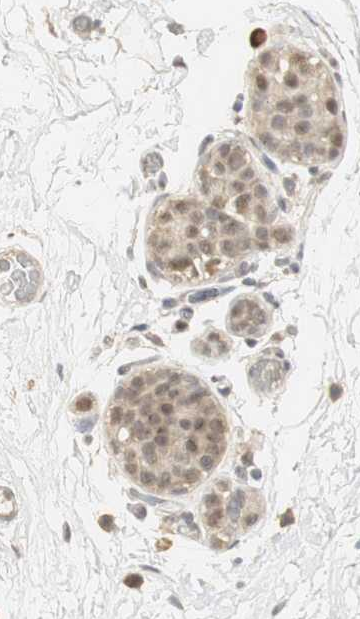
{"staining": {"intensity": "weak", "quantity": "25%-75%", "location": "cytoplasmic/membranous"}, "tissue": "breast", "cell_type": "Adipocytes", "image_type": "normal", "snomed": [{"axis": "morphology", "description": "Normal tissue, NOS"}, {"axis": "topography", "description": "Breast"}], "caption": "IHC histopathology image of benign breast stained for a protein (brown), which exhibits low levels of weak cytoplasmic/membranous positivity in about 25%-75% of adipocytes.", "gene": "ELOA", "patient": {"sex": "female", "age": 75}}